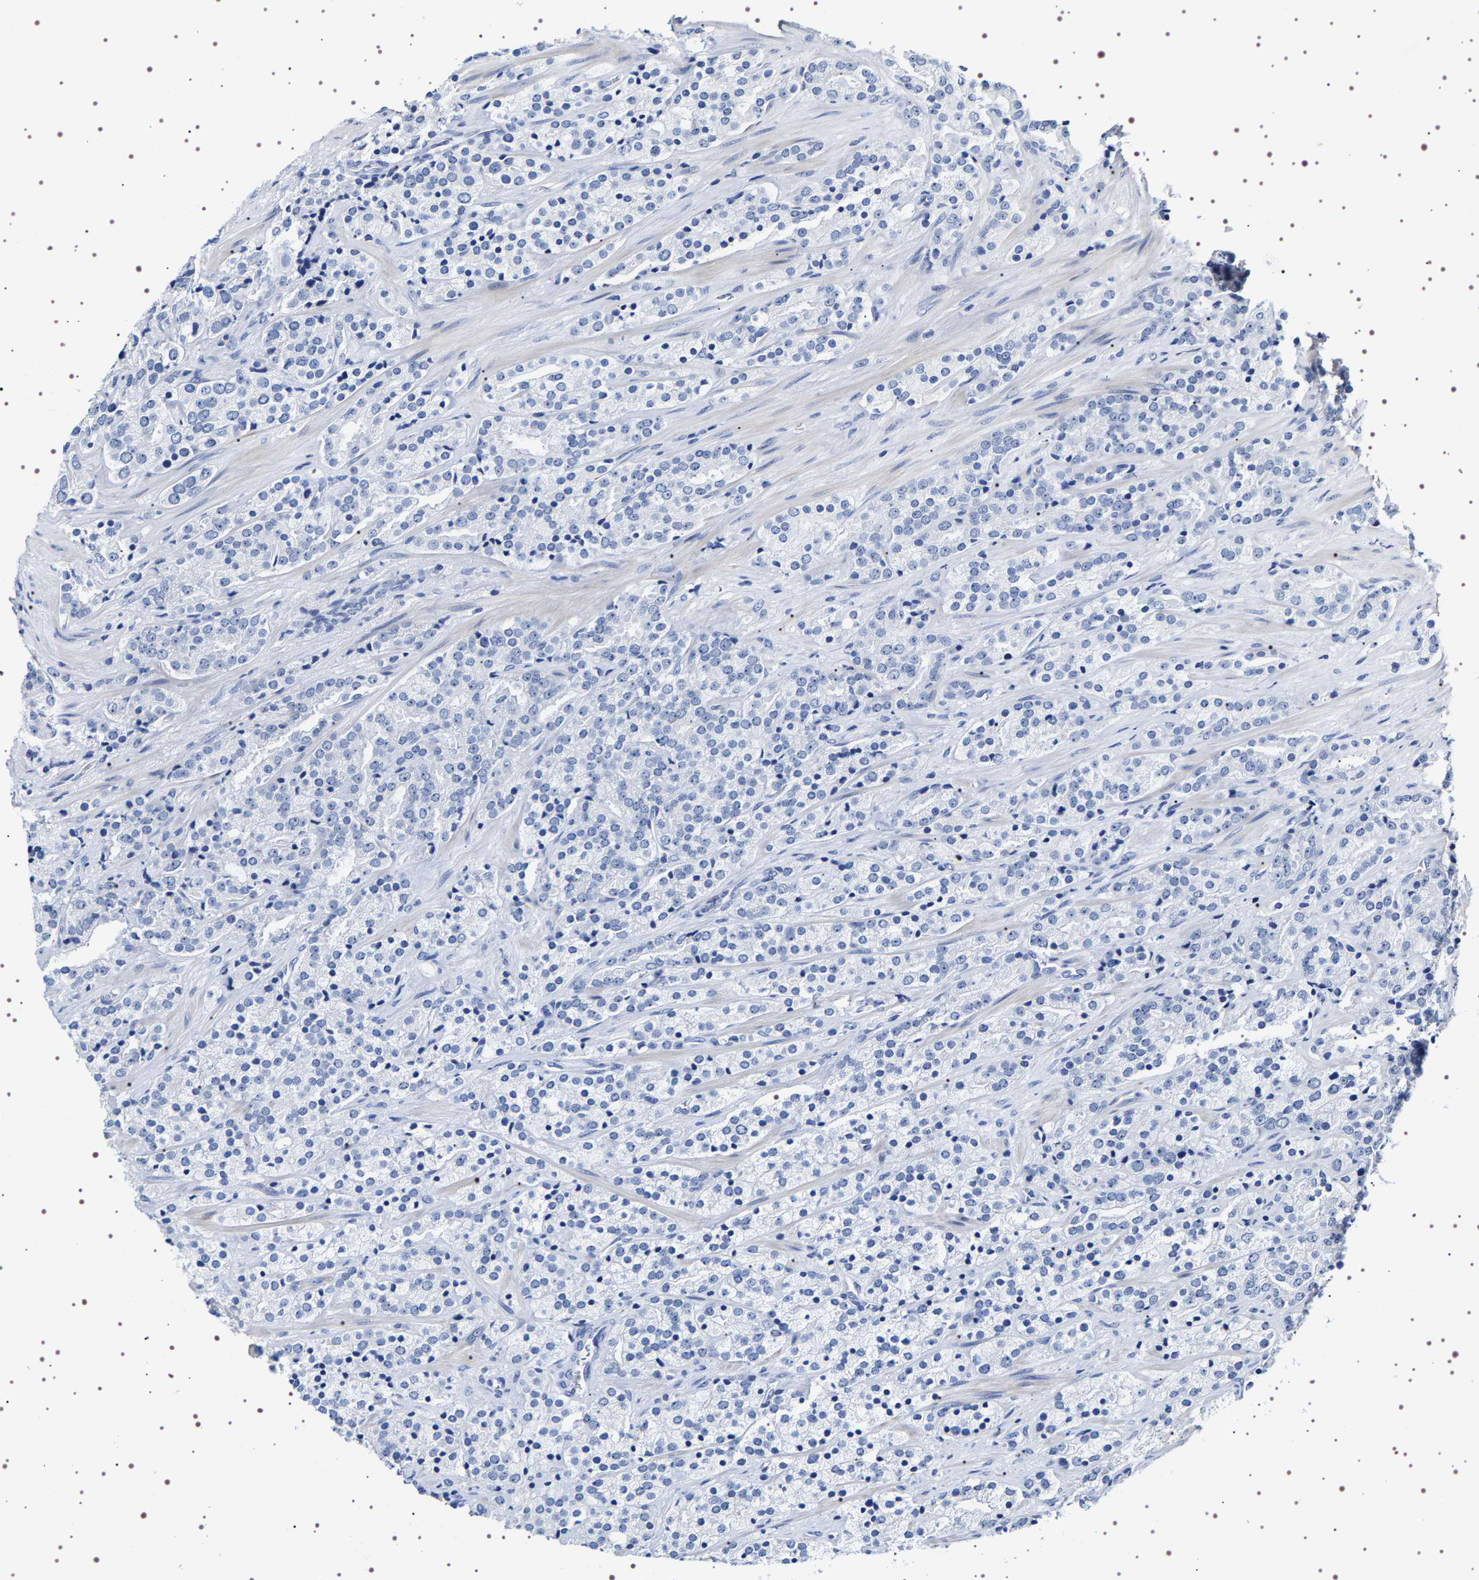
{"staining": {"intensity": "negative", "quantity": "none", "location": "none"}, "tissue": "prostate cancer", "cell_type": "Tumor cells", "image_type": "cancer", "snomed": [{"axis": "morphology", "description": "Adenocarcinoma, High grade"}, {"axis": "topography", "description": "Prostate"}], "caption": "High-grade adenocarcinoma (prostate) stained for a protein using immunohistochemistry (IHC) displays no staining tumor cells.", "gene": "UBQLN3", "patient": {"sex": "male", "age": 71}}